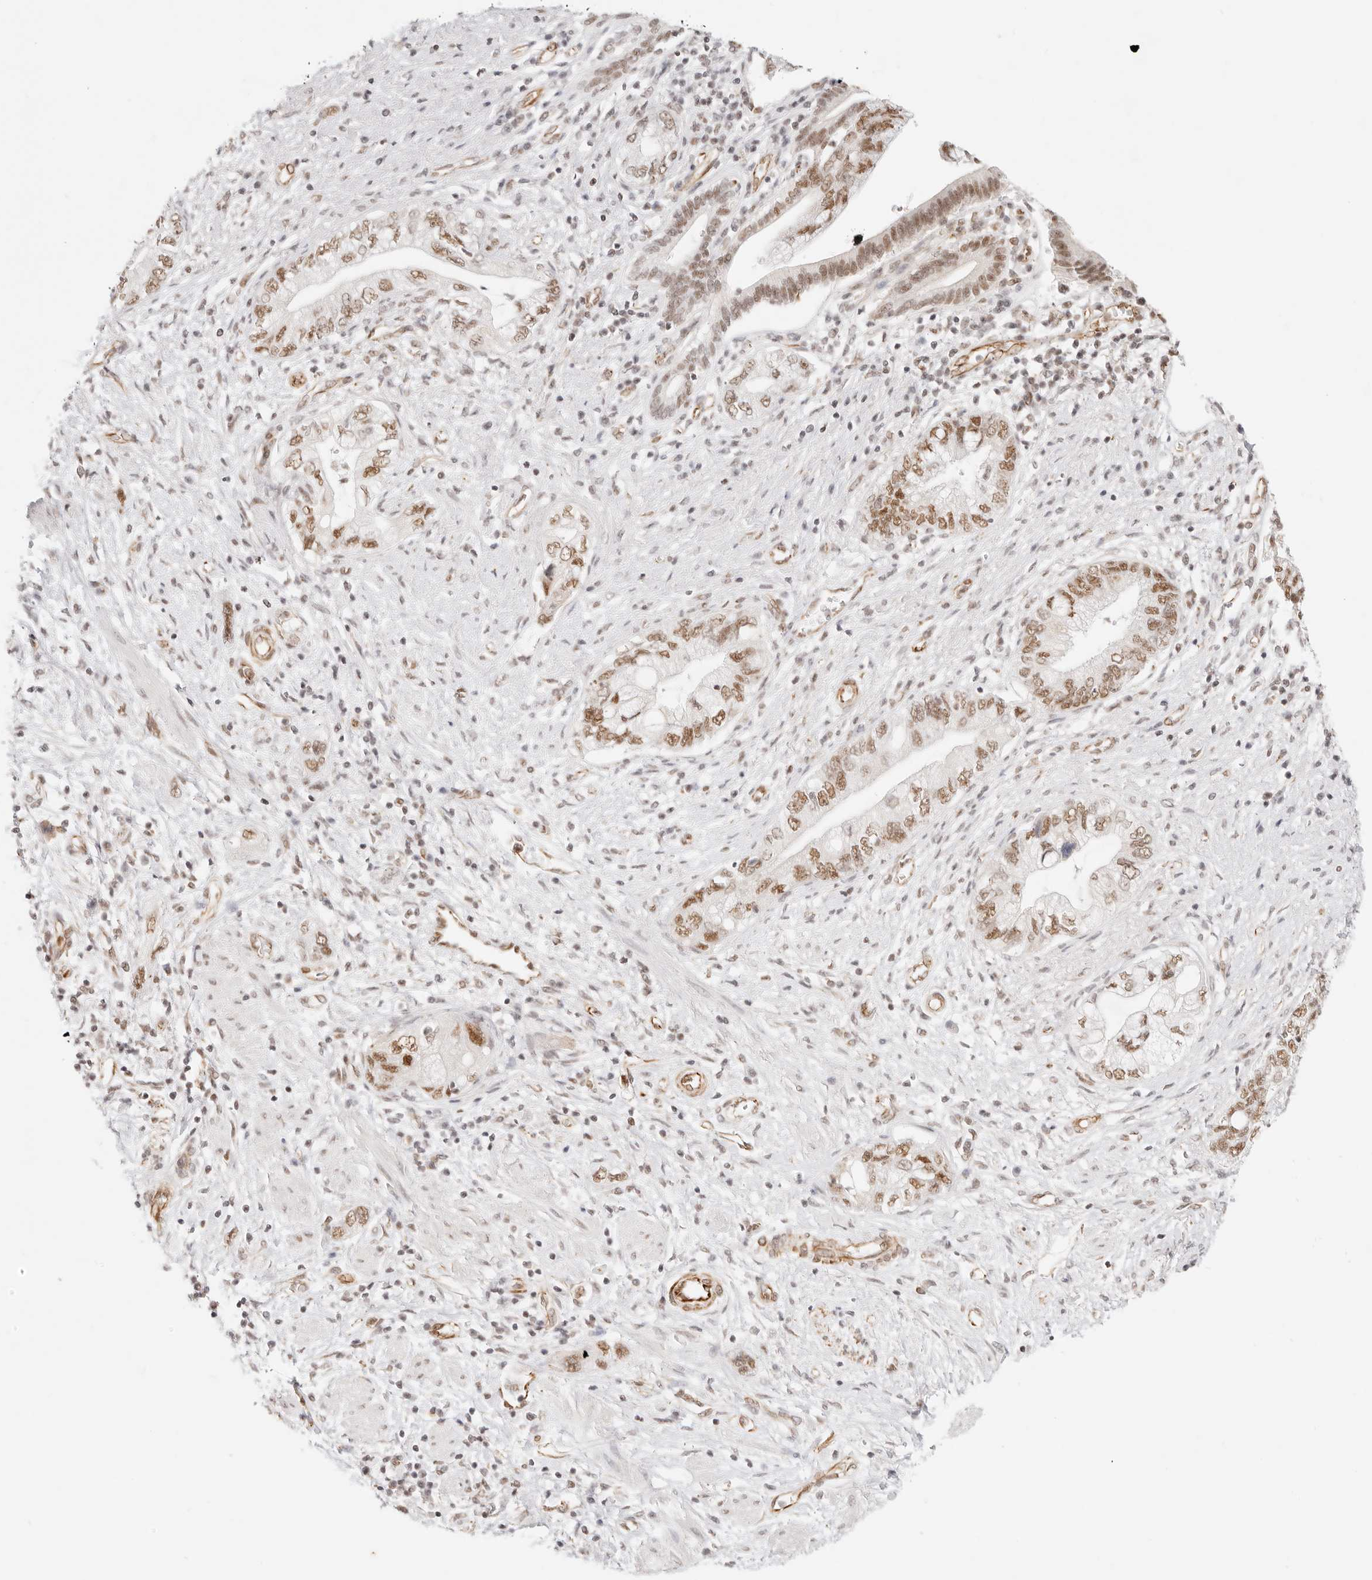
{"staining": {"intensity": "moderate", "quantity": ">75%", "location": "nuclear"}, "tissue": "pancreatic cancer", "cell_type": "Tumor cells", "image_type": "cancer", "snomed": [{"axis": "morphology", "description": "Adenocarcinoma, NOS"}, {"axis": "topography", "description": "Pancreas"}], "caption": "Human adenocarcinoma (pancreatic) stained with a protein marker demonstrates moderate staining in tumor cells.", "gene": "ZC3H11A", "patient": {"sex": "female", "age": 73}}